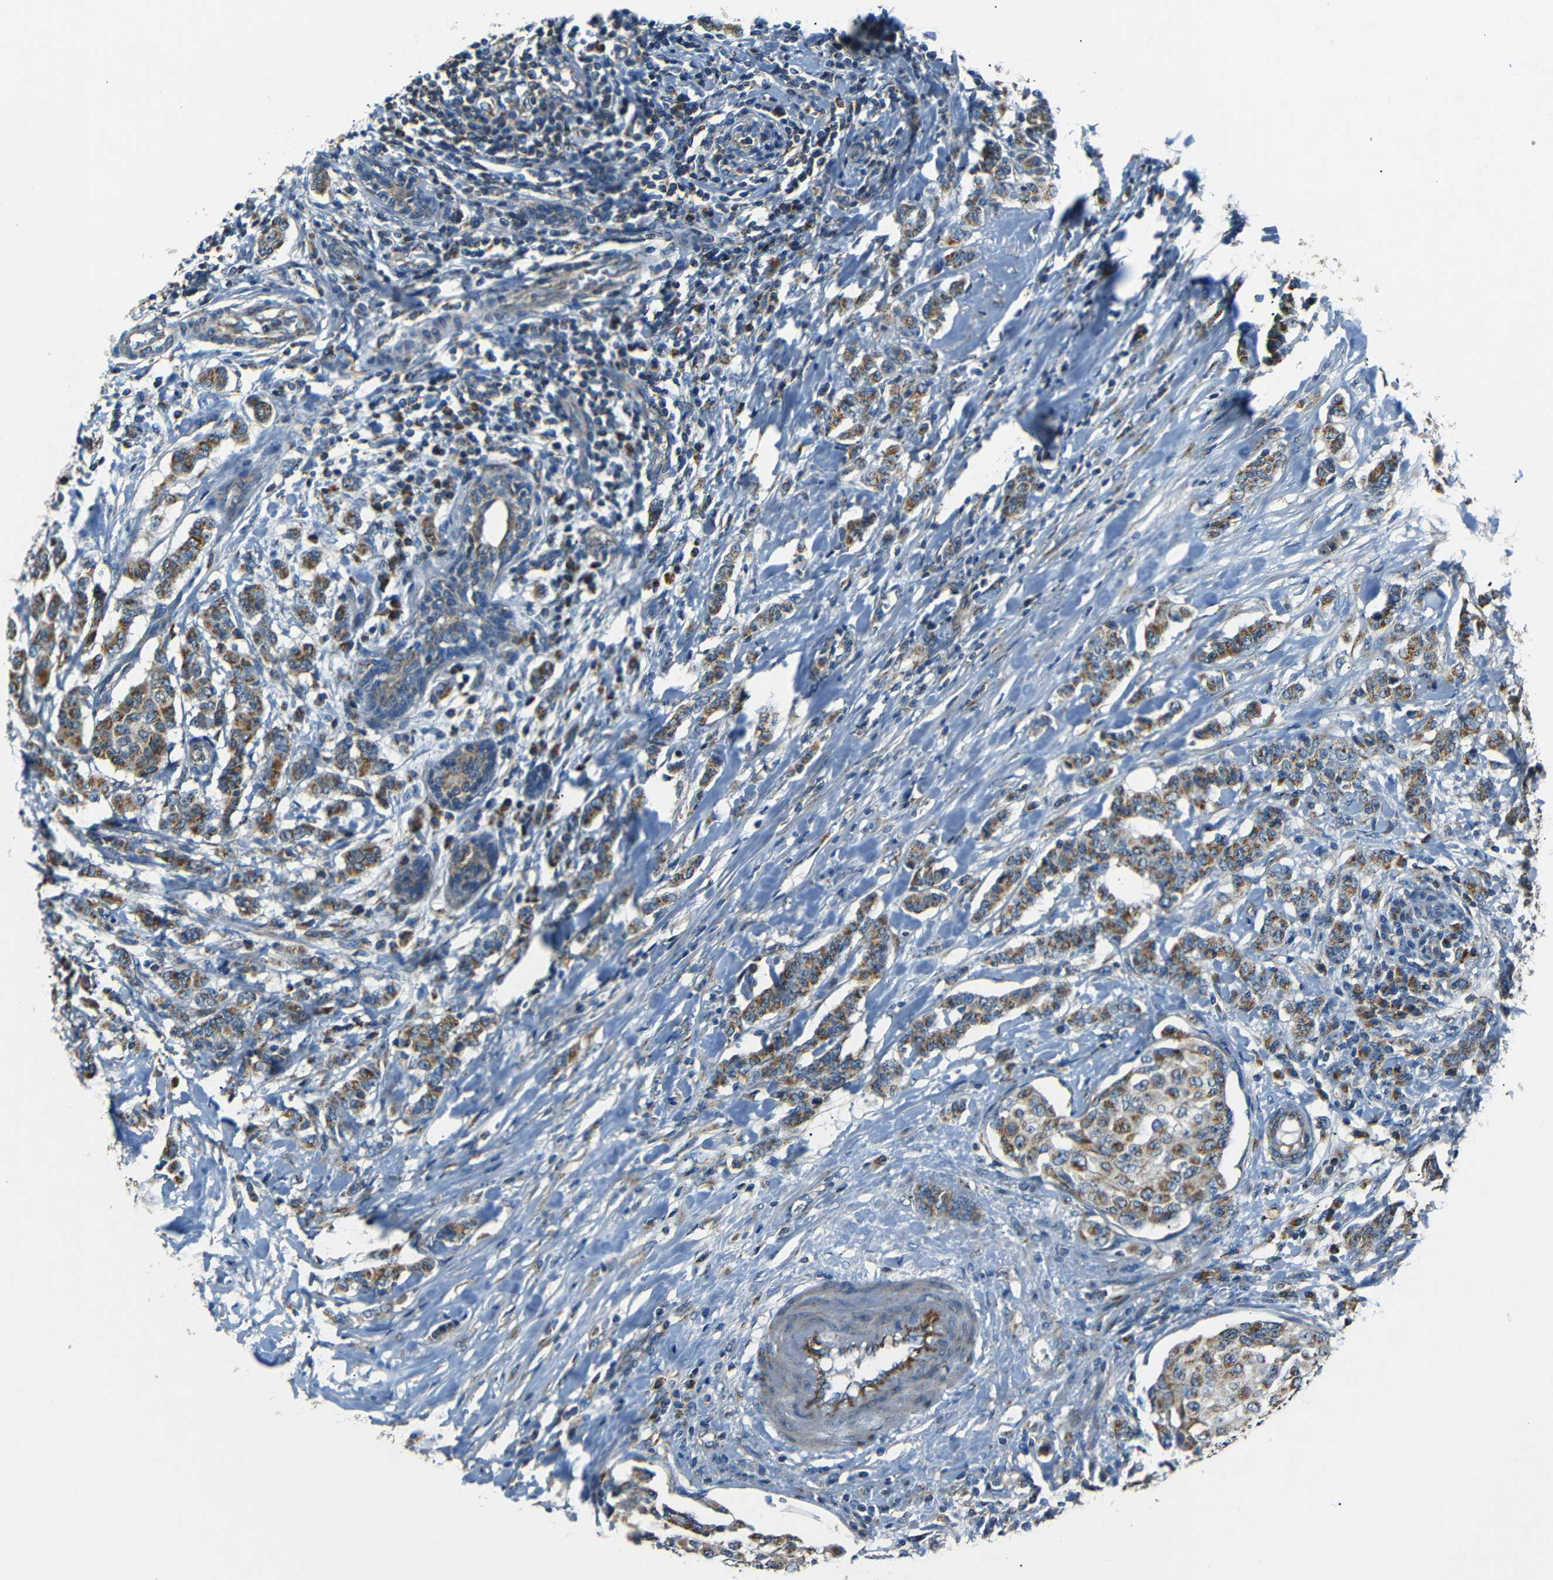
{"staining": {"intensity": "moderate", "quantity": ">75%", "location": "cytoplasmic/membranous"}, "tissue": "breast cancer", "cell_type": "Tumor cells", "image_type": "cancer", "snomed": [{"axis": "morphology", "description": "Duct carcinoma"}, {"axis": "topography", "description": "Breast"}], "caption": "IHC histopathology image of neoplastic tissue: breast cancer (invasive ductal carcinoma) stained using immunohistochemistry (IHC) reveals medium levels of moderate protein expression localized specifically in the cytoplasmic/membranous of tumor cells, appearing as a cytoplasmic/membranous brown color.", "gene": "NETO2", "patient": {"sex": "female", "age": 40}}